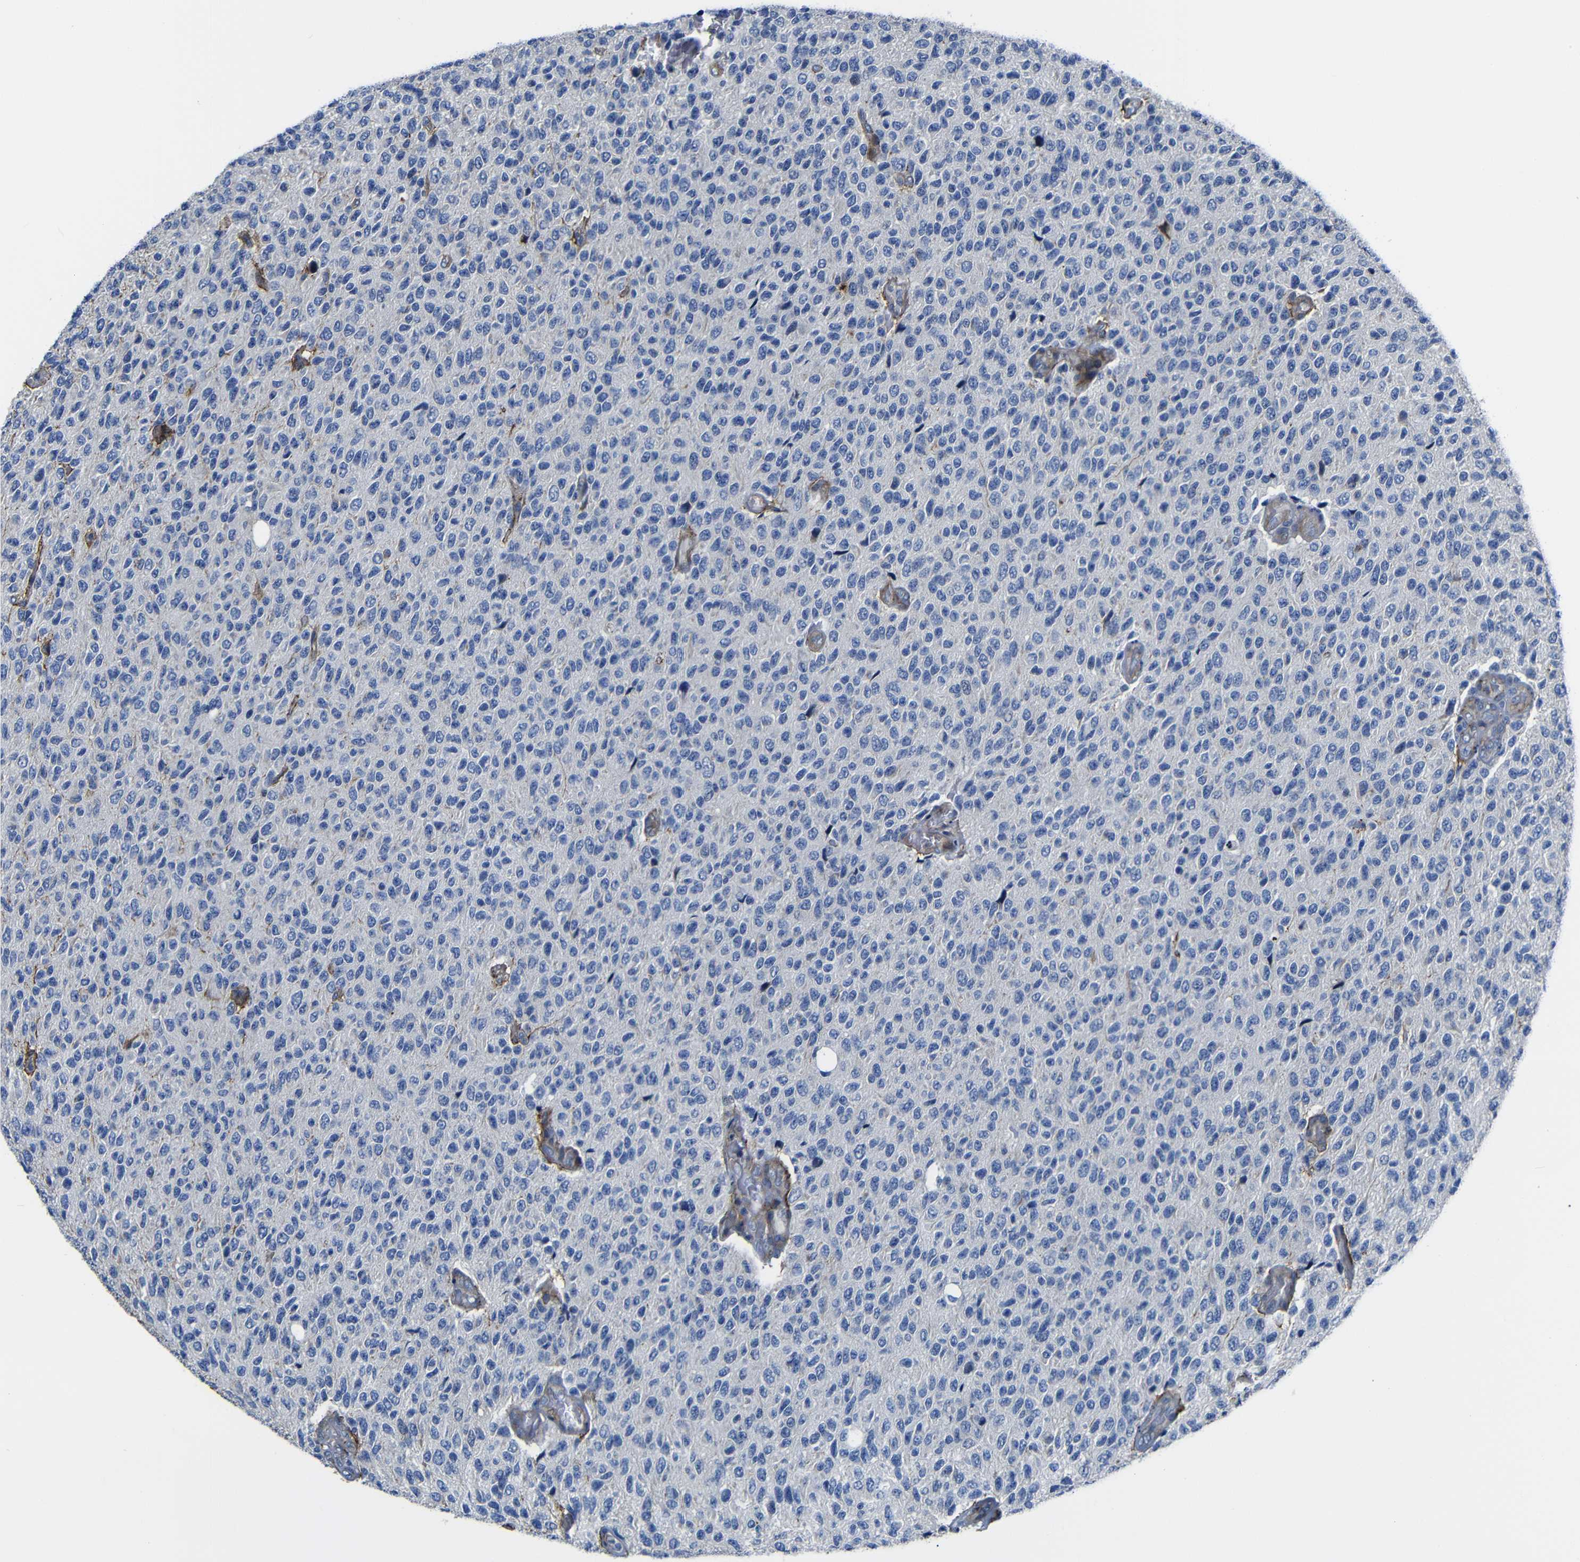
{"staining": {"intensity": "negative", "quantity": "none", "location": "none"}, "tissue": "glioma", "cell_type": "Tumor cells", "image_type": "cancer", "snomed": [{"axis": "morphology", "description": "Glioma, malignant, High grade"}, {"axis": "topography", "description": "pancreas cauda"}], "caption": "Tumor cells show no significant staining in high-grade glioma (malignant). (Stains: DAB IHC with hematoxylin counter stain, Microscopy: brightfield microscopy at high magnification).", "gene": "AFDN", "patient": {"sex": "male", "age": 60}}